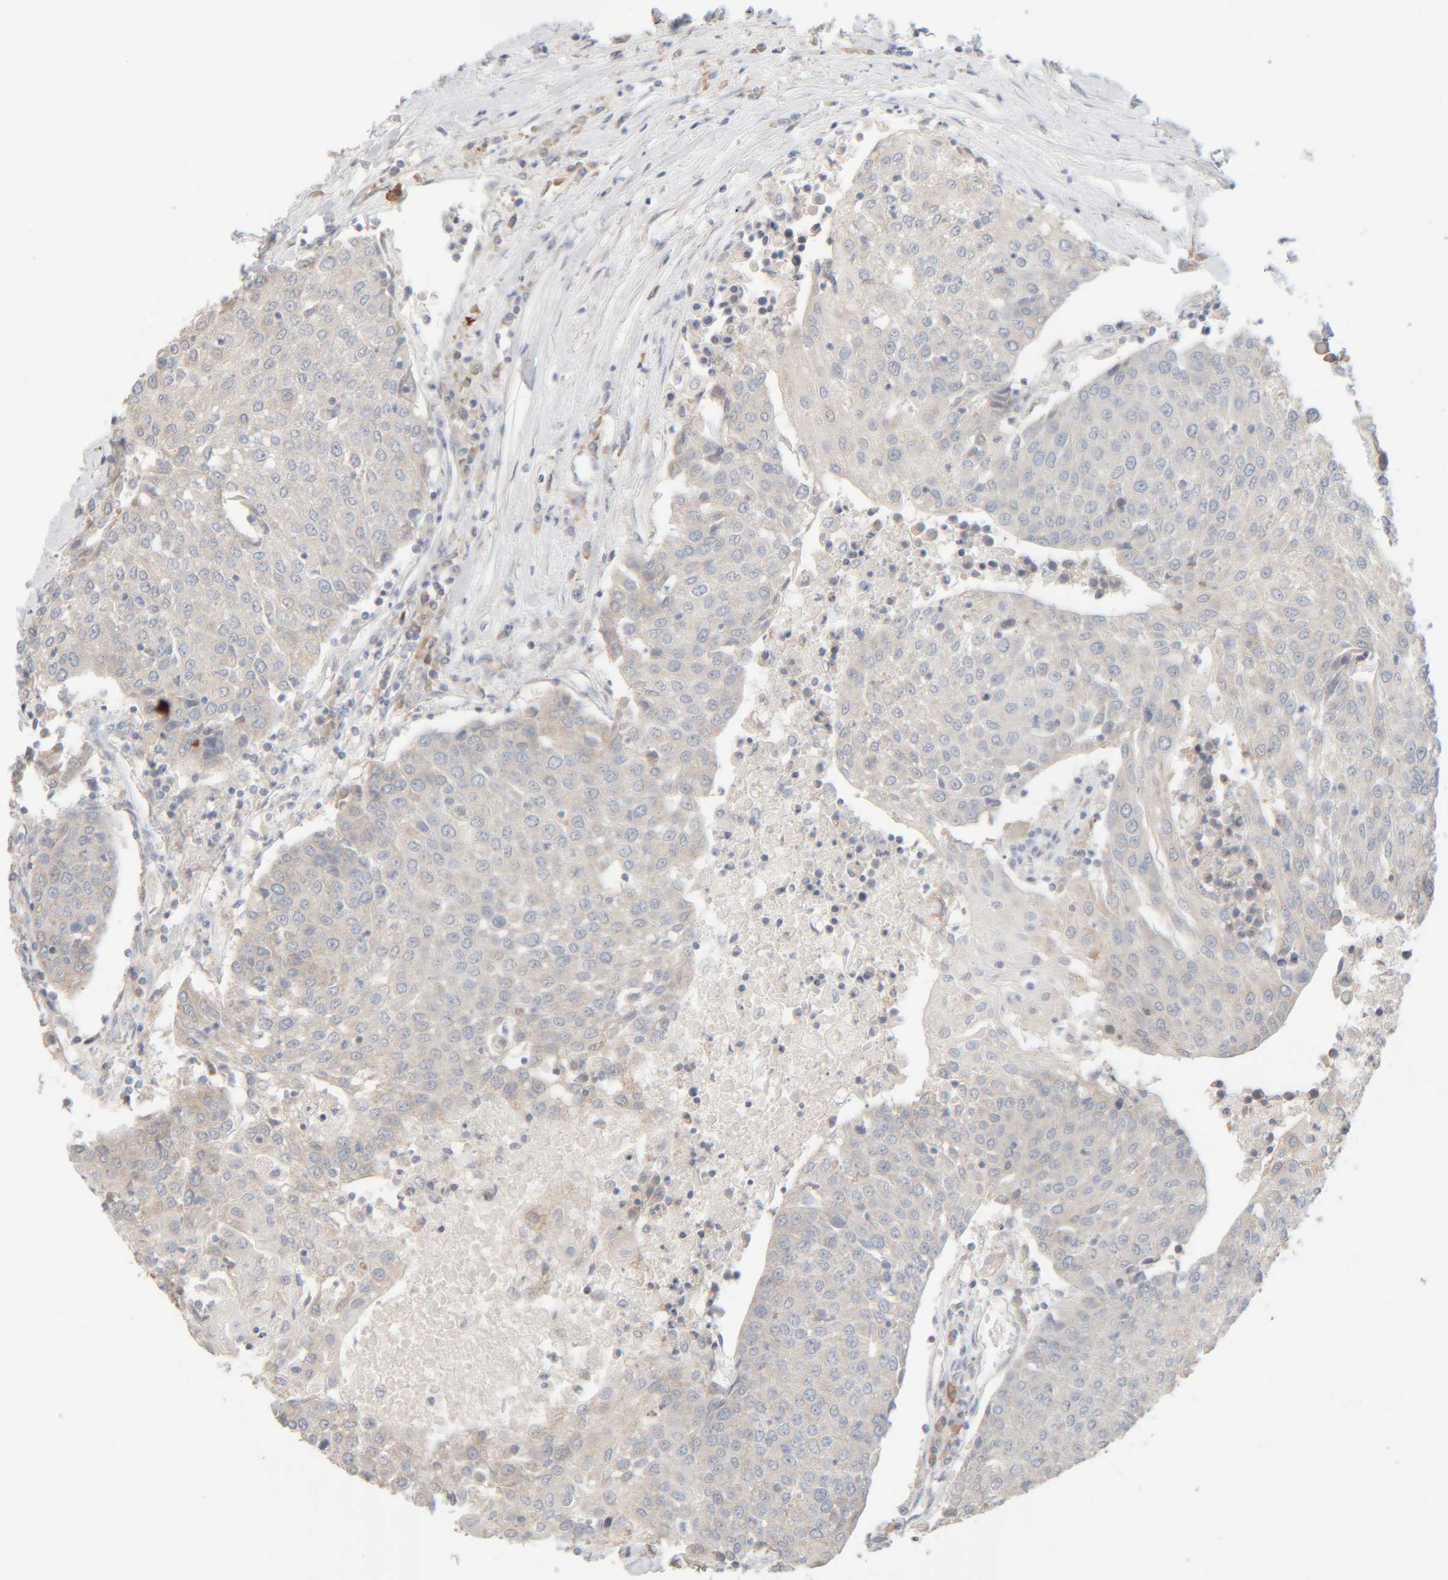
{"staining": {"intensity": "weak", "quantity": "<25%", "location": "cytoplasmic/membranous"}, "tissue": "urothelial cancer", "cell_type": "Tumor cells", "image_type": "cancer", "snomed": [{"axis": "morphology", "description": "Urothelial carcinoma, High grade"}, {"axis": "topography", "description": "Urinary bladder"}], "caption": "Immunohistochemical staining of human urothelial cancer exhibits no significant positivity in tumor cells.", "gene": "RIDA", "patient": {"sex": "female", "age": 85}}